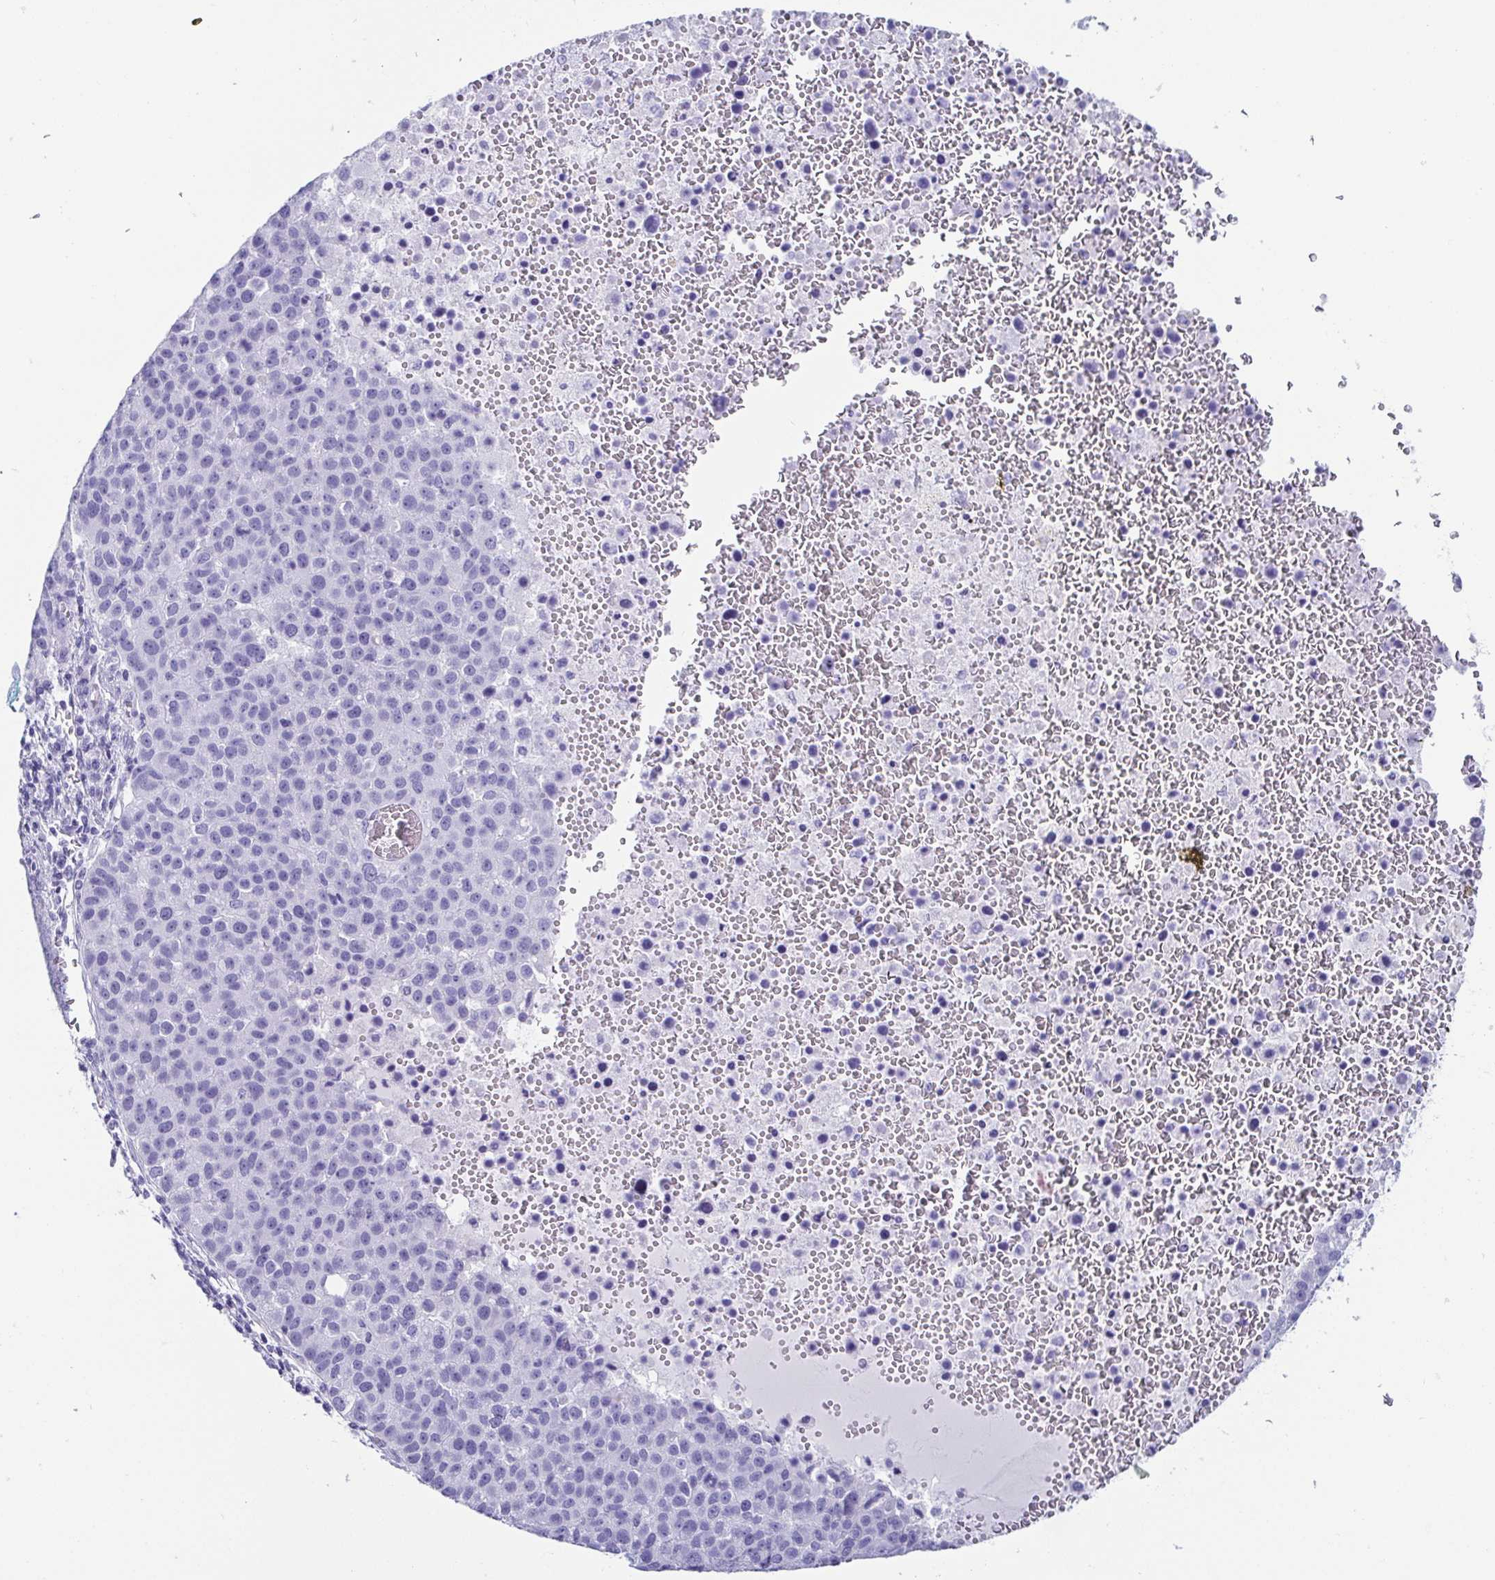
{"staining": {"intensity": "negative", "quantity": "none", "location": "none"}, "tissue": "pancreatic cancer", "cell_type": "Tumor cells", "image_type": "cancer", "snomed": [{"axis": "morphology", "description": "Adenocarcinoma, NOS"}, {"axis": "topography", "description": "Pancreas"}], "caption": "Human pancreatic cancer (adenocarcinoma) stained for a protein using IHC demonstrates no staining in tumor cells.", "gene": "CD164L2", "patient": {"sex": "female", "age": 61}}